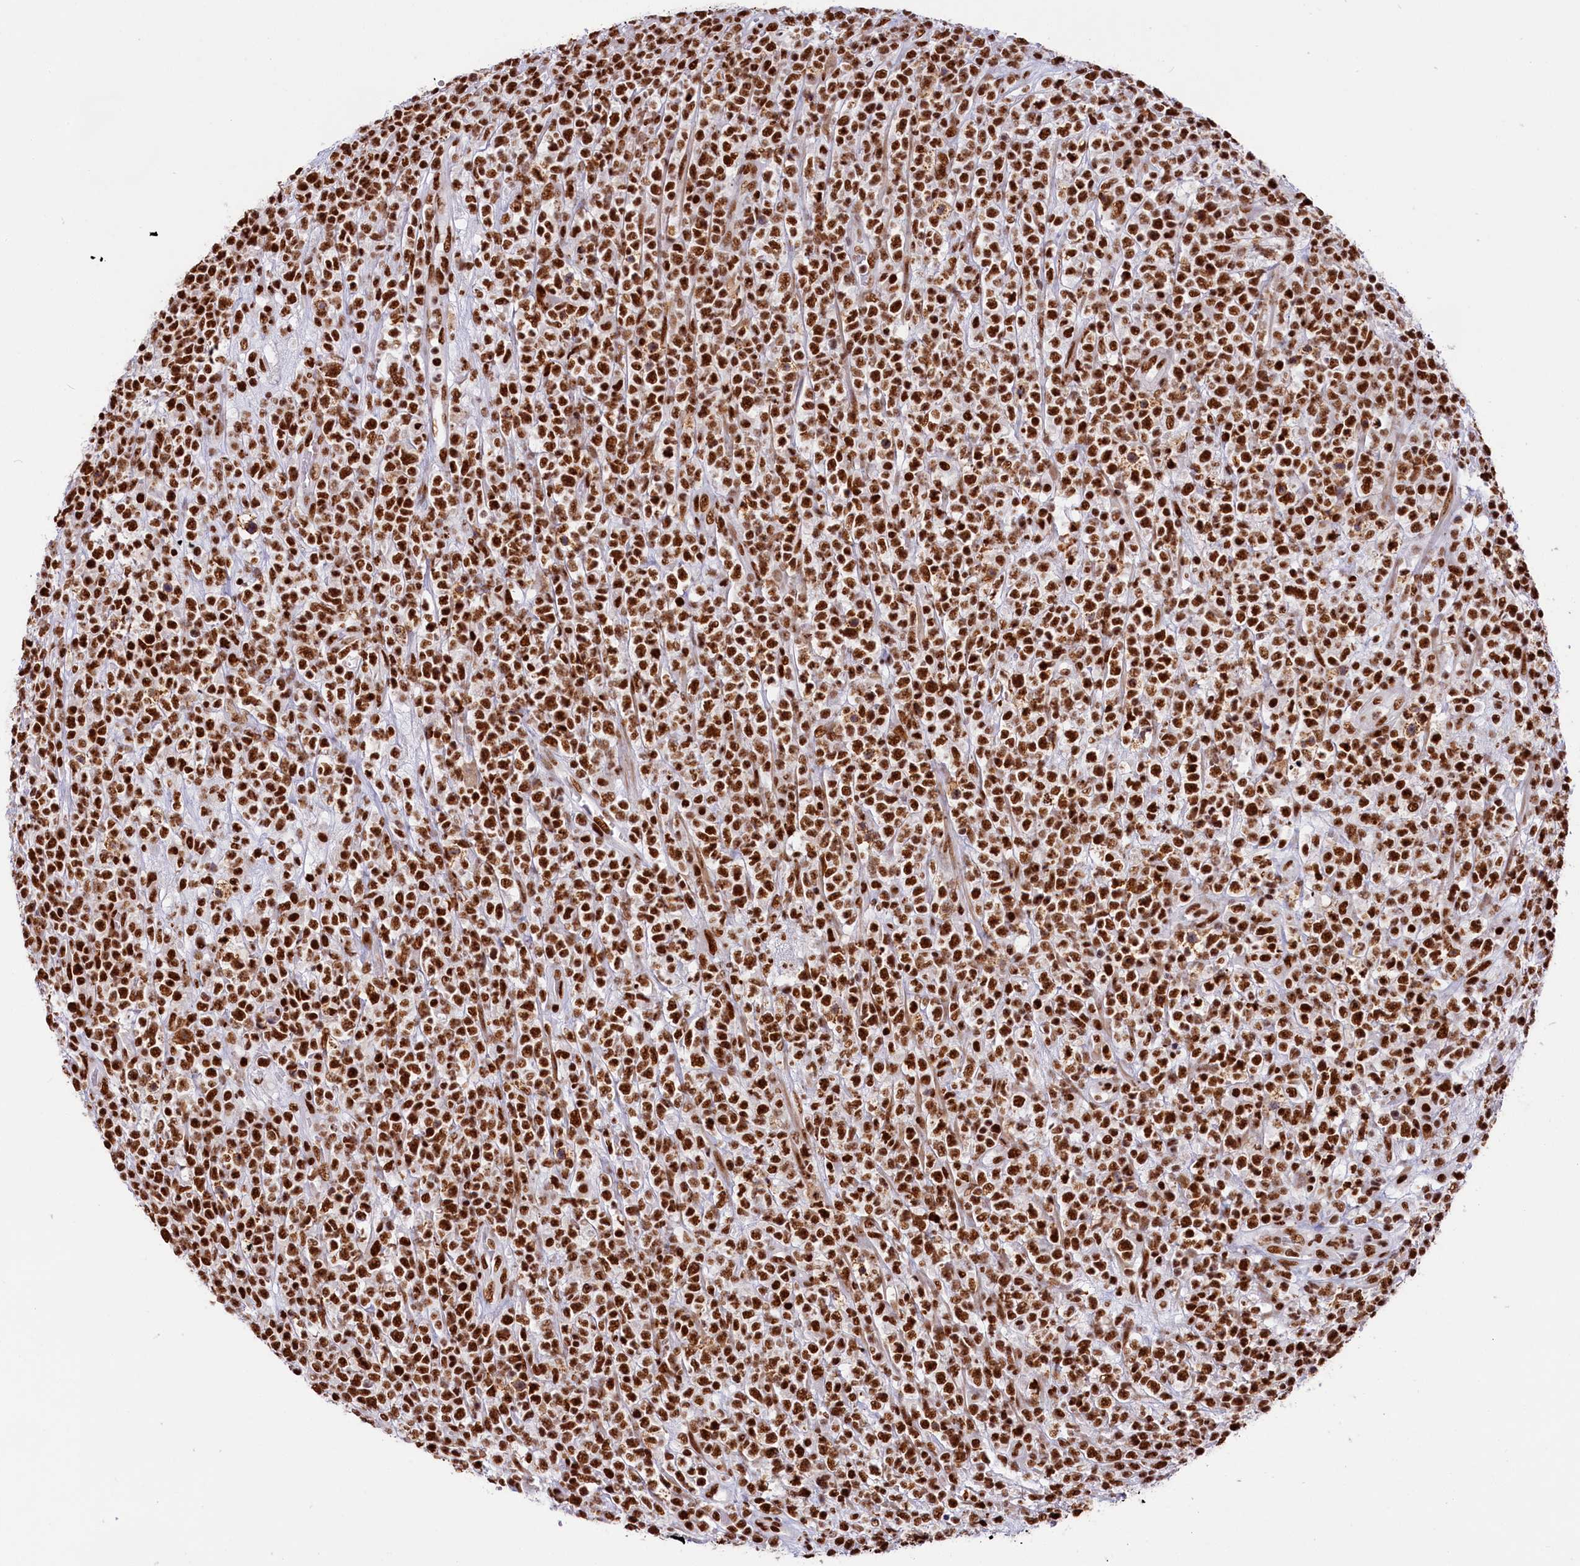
{"staining": {"intensity": "strong", "quantity": ">75%", "location": "nuclear"}, "tissue": "lymphoma", "cell_type": "Tumor cells", "image_type": "cancer", "snomed": [{"axis": "morphology", "description": "Malignant lymphoma, non-Hodgkin's type, High grade"}, {"axis": "topography", "description": "Colon"}], "caption": "This image demonstrates lymphoma stained with immunohistochemistry to label a protein in brown. The nuclear of tumor cells show strong positivity for the protein. Nuclei are counter-stained blue.", "gene": "SNRNP70", "patient": {"sex": "female", "age": 53}}